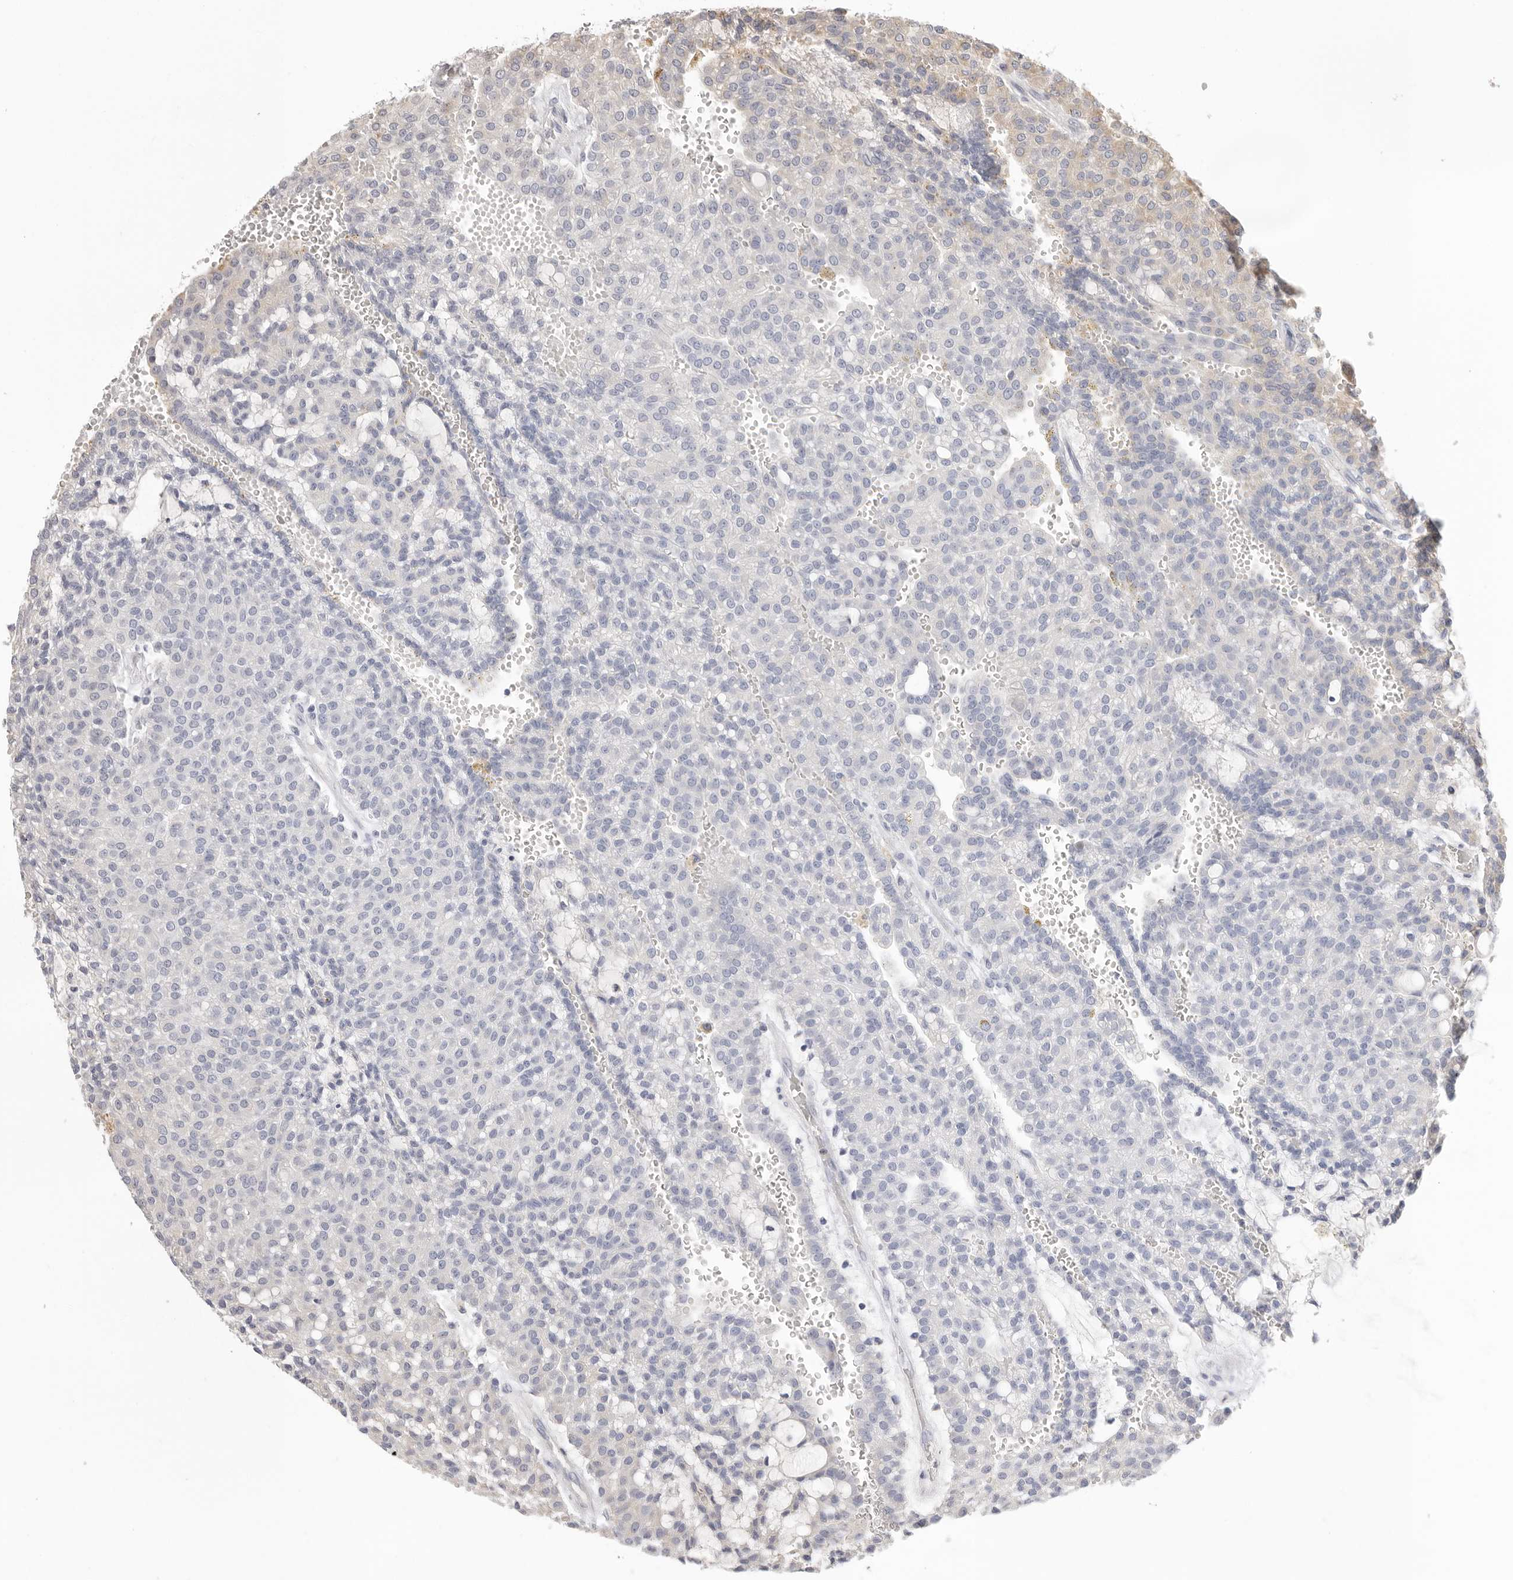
{"staining": {"intensity": "negative", "quantity": "none", "location": "none"}, "tissue": "renal cancer", "cell_type": "Tumor cells", "image_type": "cancer", "snomed": [{"axis": "morphology", "description": "Adenocarcinoma, NOS"}, {"axis": "topography", "description": "Kidney"}], "caption": "High magnification brightfield microscopy of renal adenocarcinoma stained with DAB (brown) and counterstained with hematoxylin (blue): tumor cells show no significant positivity. The staining is performed using DAB (3,3'-diaminobenzidine) brown chromogen with nuclei counter-stained in using hematoxylin.", "gene": "STRADB", "patient": {"sex": "male", "age": 63}}